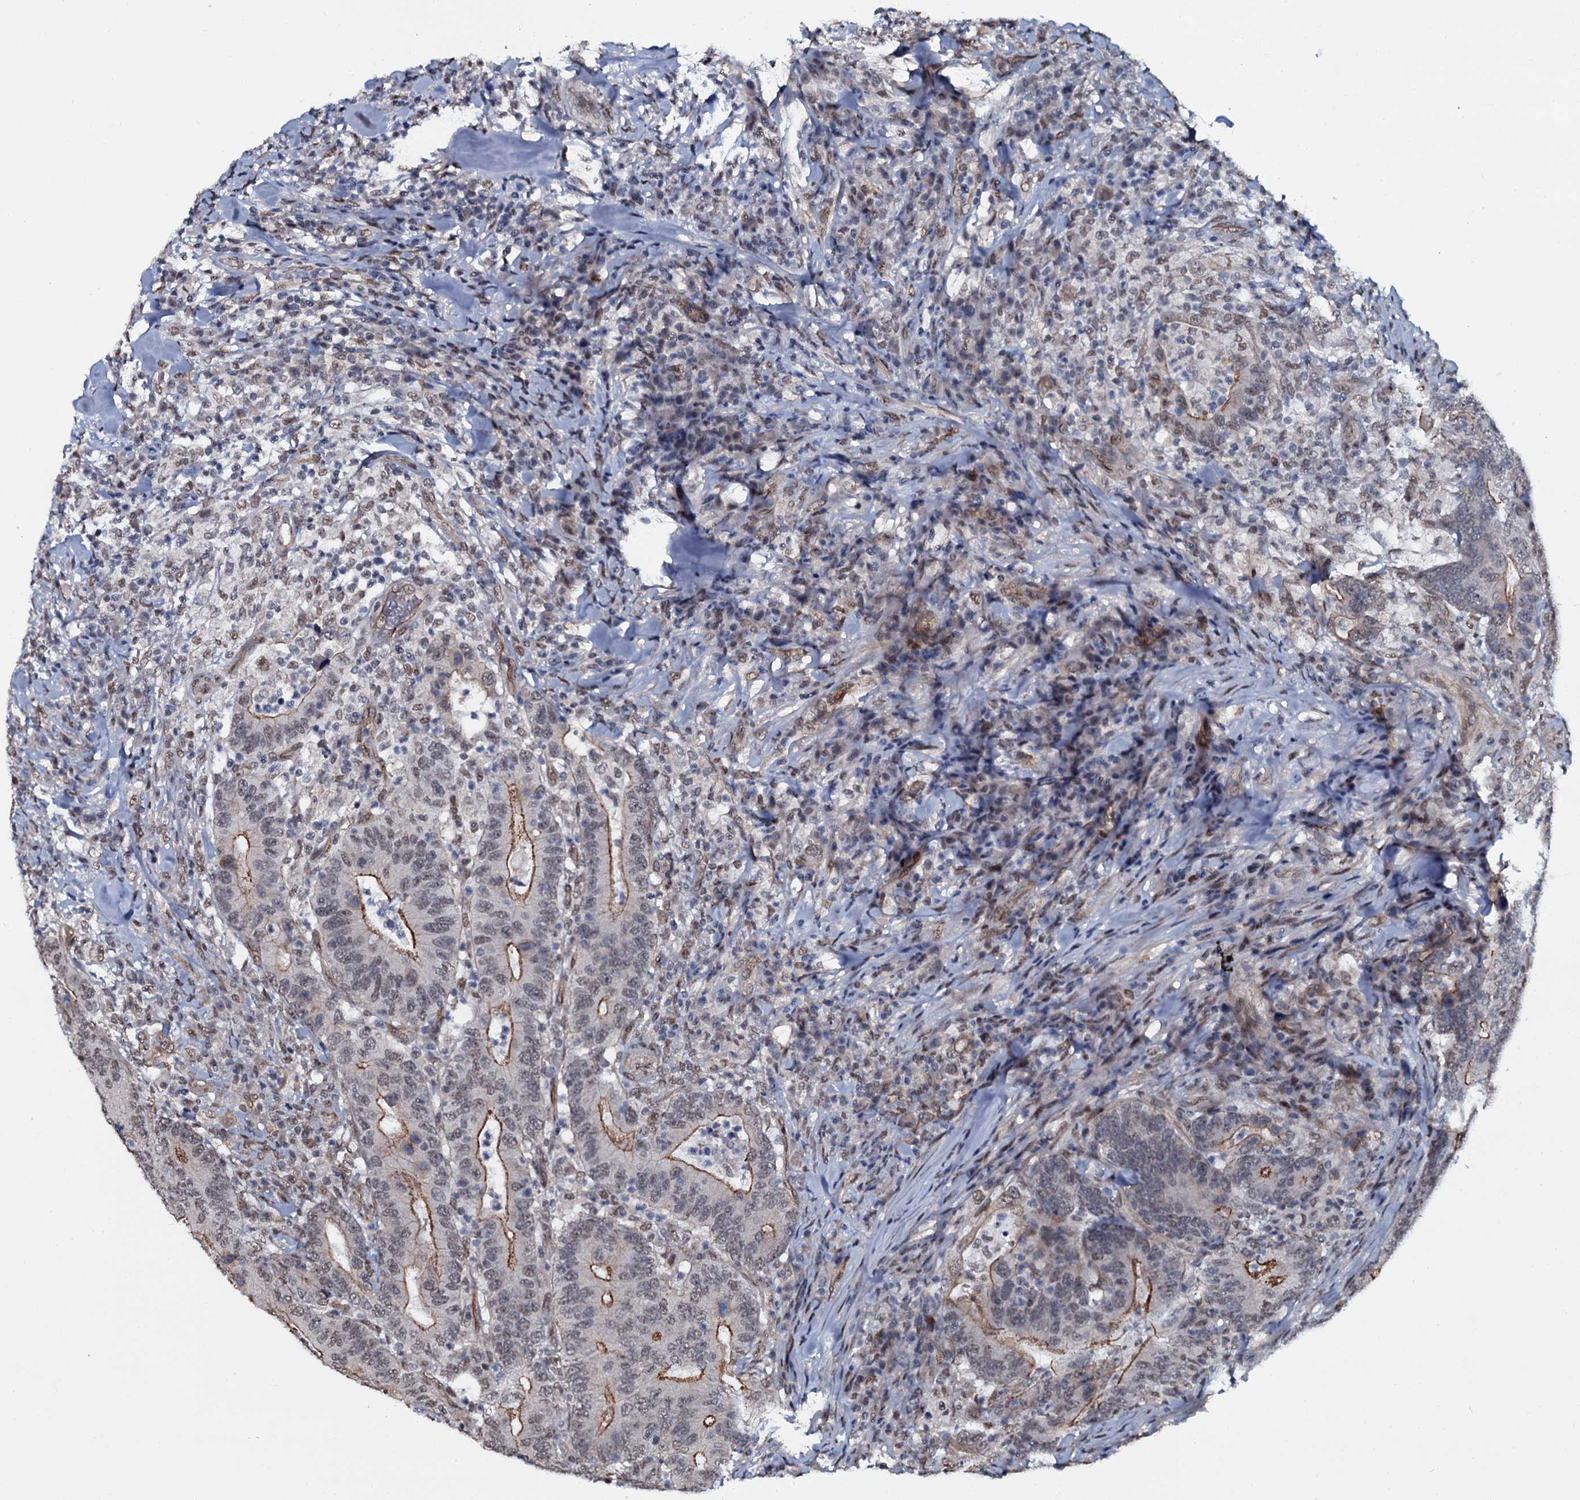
{"staining": {"intensity": "moderate", "quantity": "25%-75%", "location": "cytoplasmic/membranous"}, "tissue": "colorectal cancer", "cell_type": "Tumor cells", "image_type": "cancer", "snomed": [{"axis": "morphology", "description": "Adenocarcinoma, NOS"}, {"axis": "topography", "description": "Colon"}], "caption": "Colorectal adenocarcinoma tissue shows moderate cytoplasmic/membranous staining in approximately 25%-75% of tumor cells The staining is performed using DAB brown chromogen to label protein expression. The nuclei are counter-stained blue using hematoxylin.", "gene": "SH2D4B", "patient": {"sex": "female", "age": 66}}